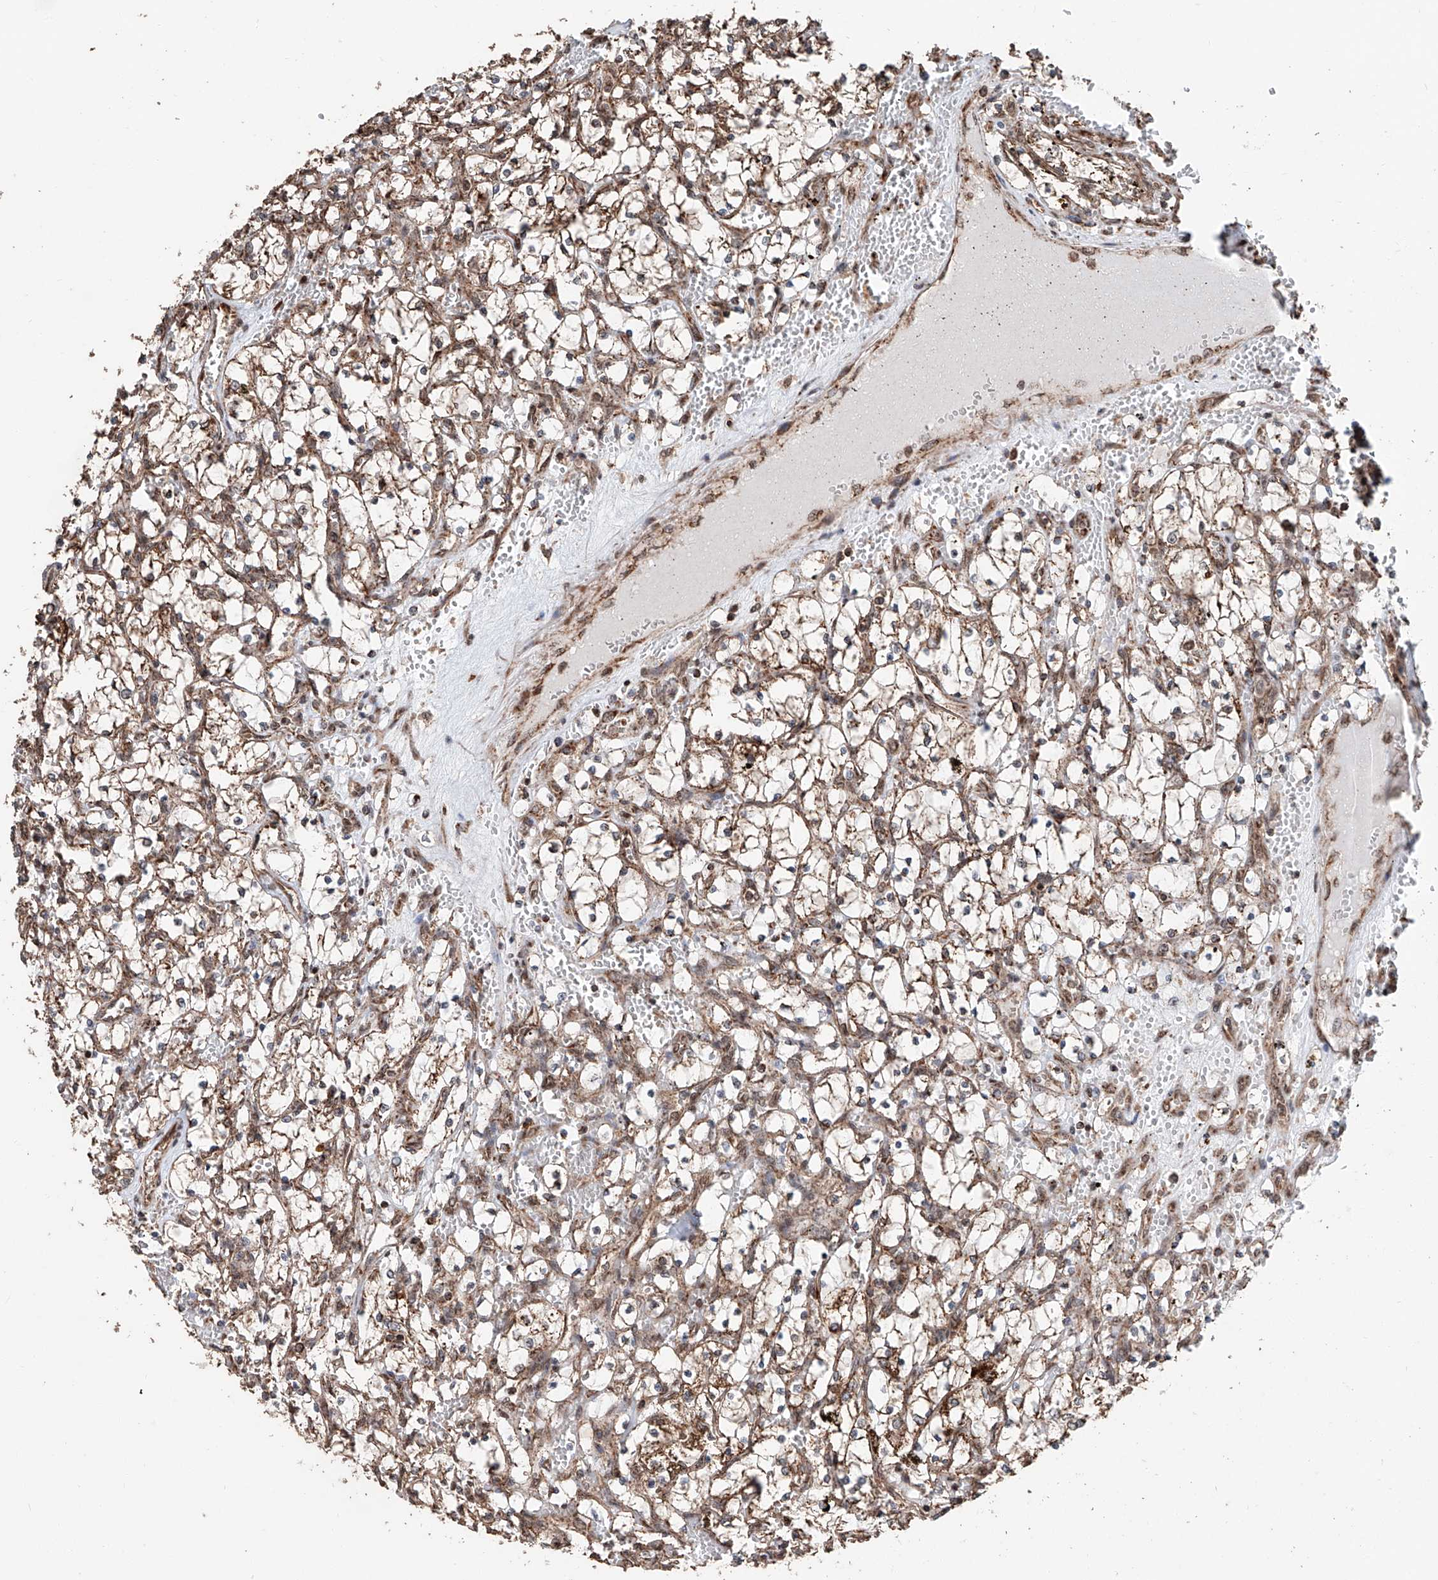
{"staining": {"intensity": "moderate", "quantity": ">75%", "location": "cytoplasmic/membranous"}, "tissue": "renal cancer", "cell_type": "Tumor cells", "image_type": "cancer", "snomed": [{"axis": "morphology", "description": "Adenocarcinoma, NOS"}, {"axis": "topography", "description": "Kidney"}], "caption": "An image of human renal cancer stained for a protein shows moderate cytoplasmic/membranous brown staining in tumor cells.", "gene": "ZNF445", "patient": {"sex": "female", "age": 69}}